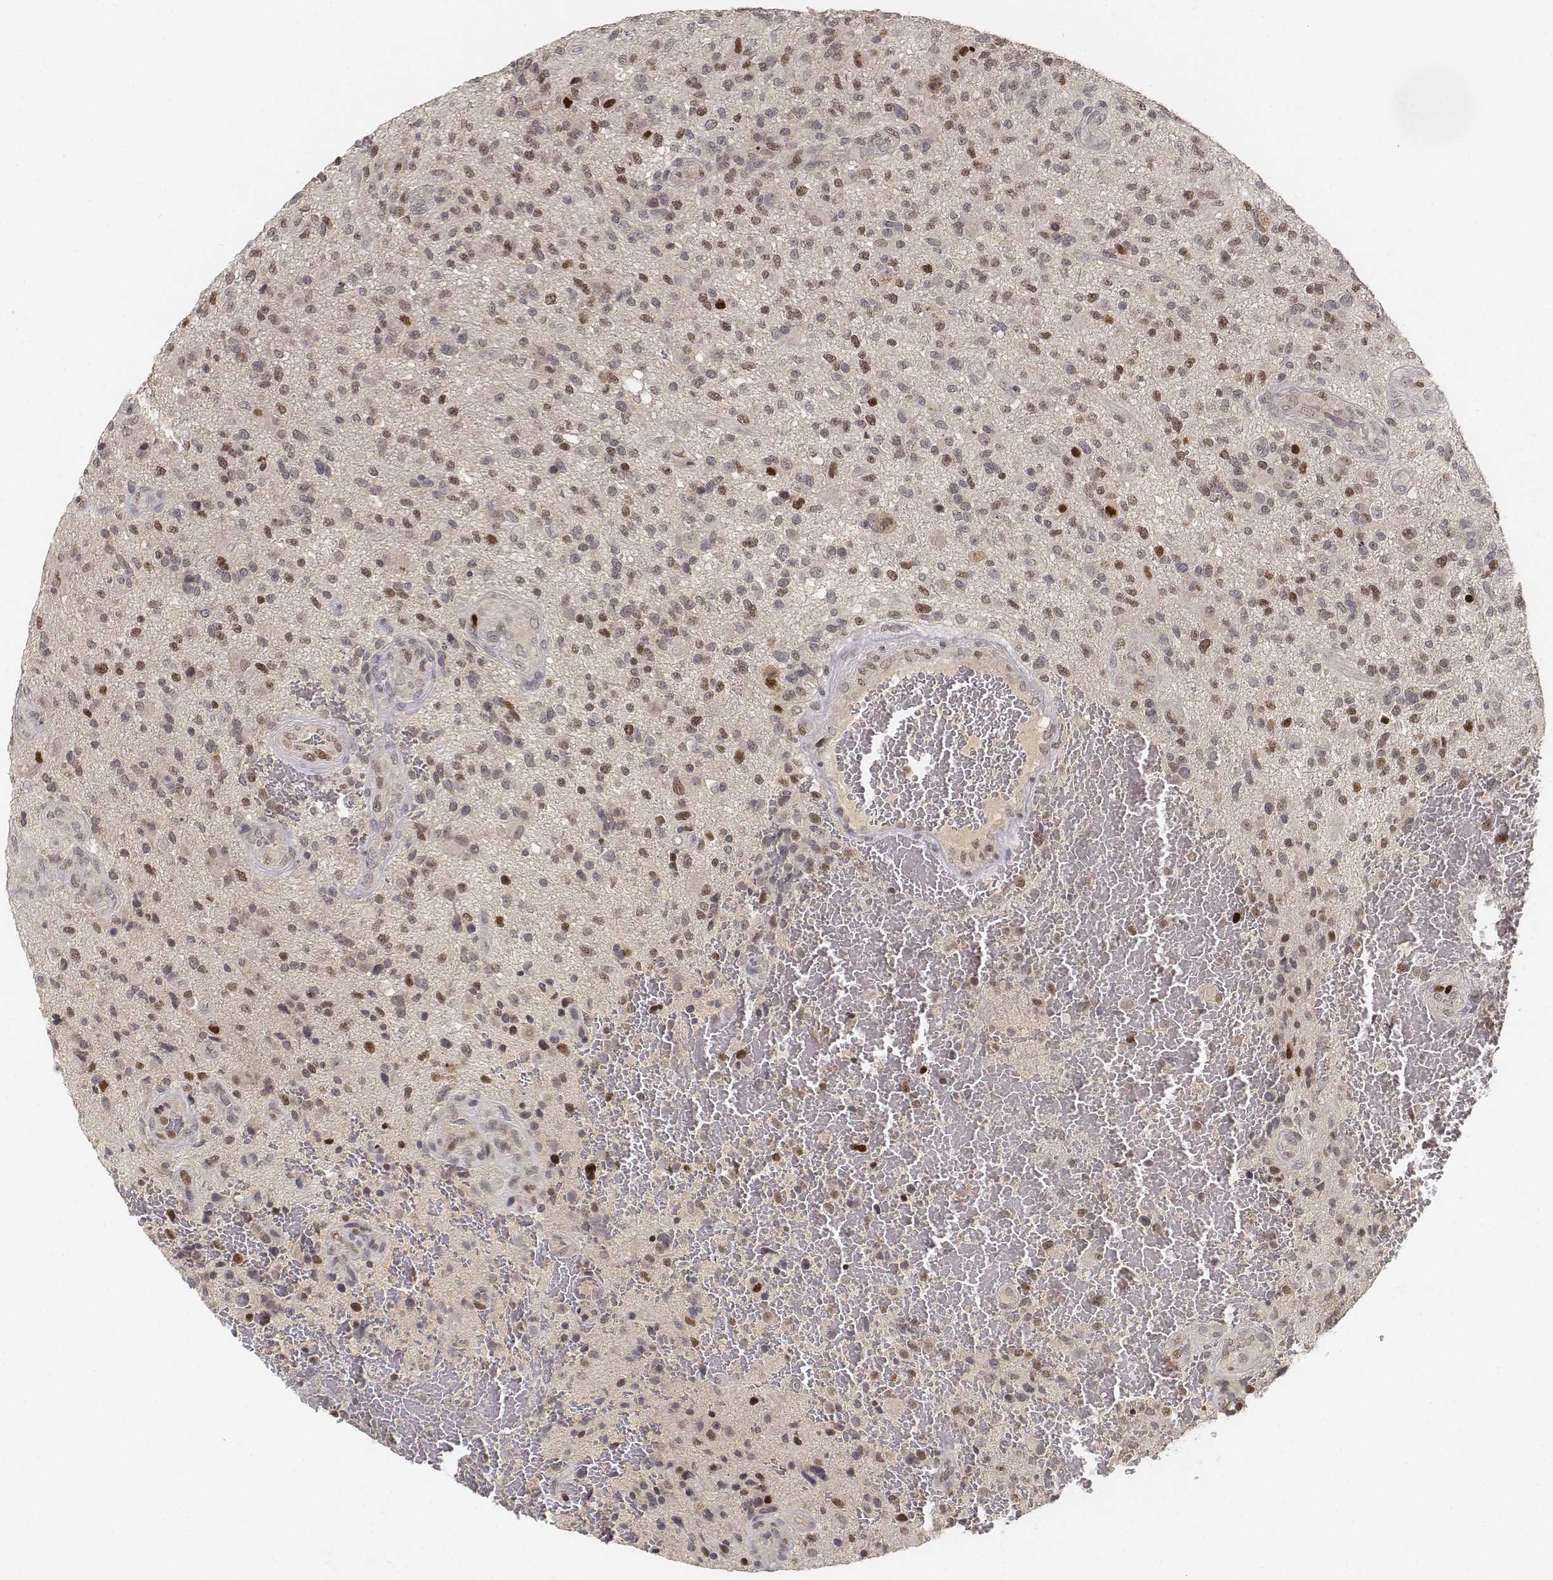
{"staining": {"intensity": "strong", "quantity": "<25%", "location": "nuclear"}, "tissue": "glioma", "cell_type": "Tumor cells", "image_type": "cancer", "snomed": [{"axis": "morphology", "description": "Glioma, malignant, High grade"}, {"axis": "topography", "description": "Brain"}], "caption": "High-grade glioma (malignant) stained with a brown dye displays strong nuclear positive positivity in approximately <25% of tumor cells.", "gene": "FANCD2", "patient": {"sex": "male", "age": 47}}